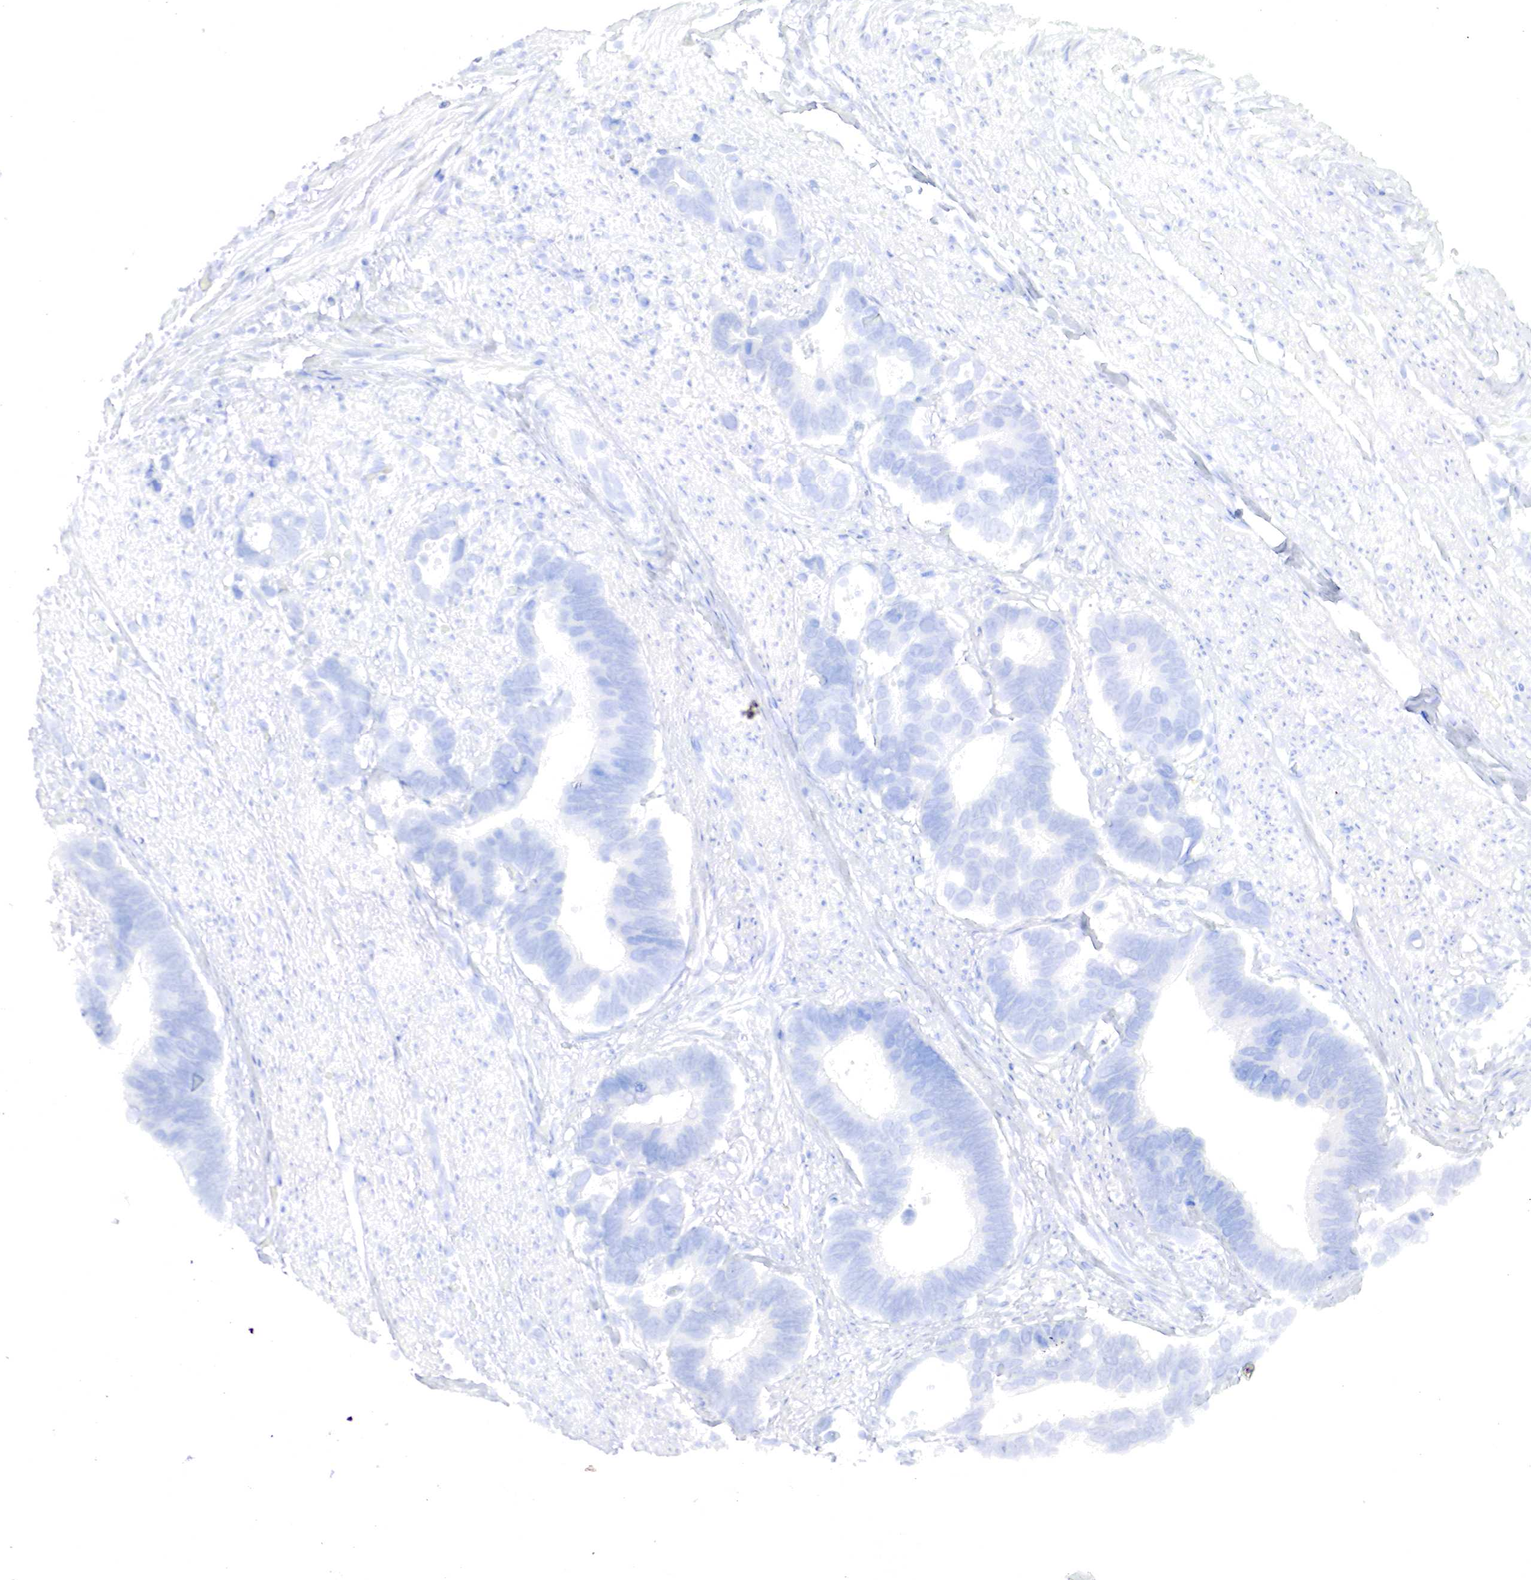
{"staining": {"intensity": "weak", "quantity": "<25%", "location": "cytoplasmic/membranous"}, "tissue": "colorectal cancer", "cell_type": "Tumor cells", "image_type": "cancer", "snomed": [{"axis": "morphology", "description": "Adenocarcinoma, NOS"}, {"axis": "topography", "description": "Colon"}], "caption": "Histopathology image shows no significant protein positivity in tumor cells of colorectal cancer. The staining was performed using DAB (3,3'-diaminobenzidine) to visualize the protein expression in brown, while the nuclei were stained in blue with hematoxylin (Magnification: 20x).", "gene": "OTC", "patient": {"sex": "male", "age": 49}}